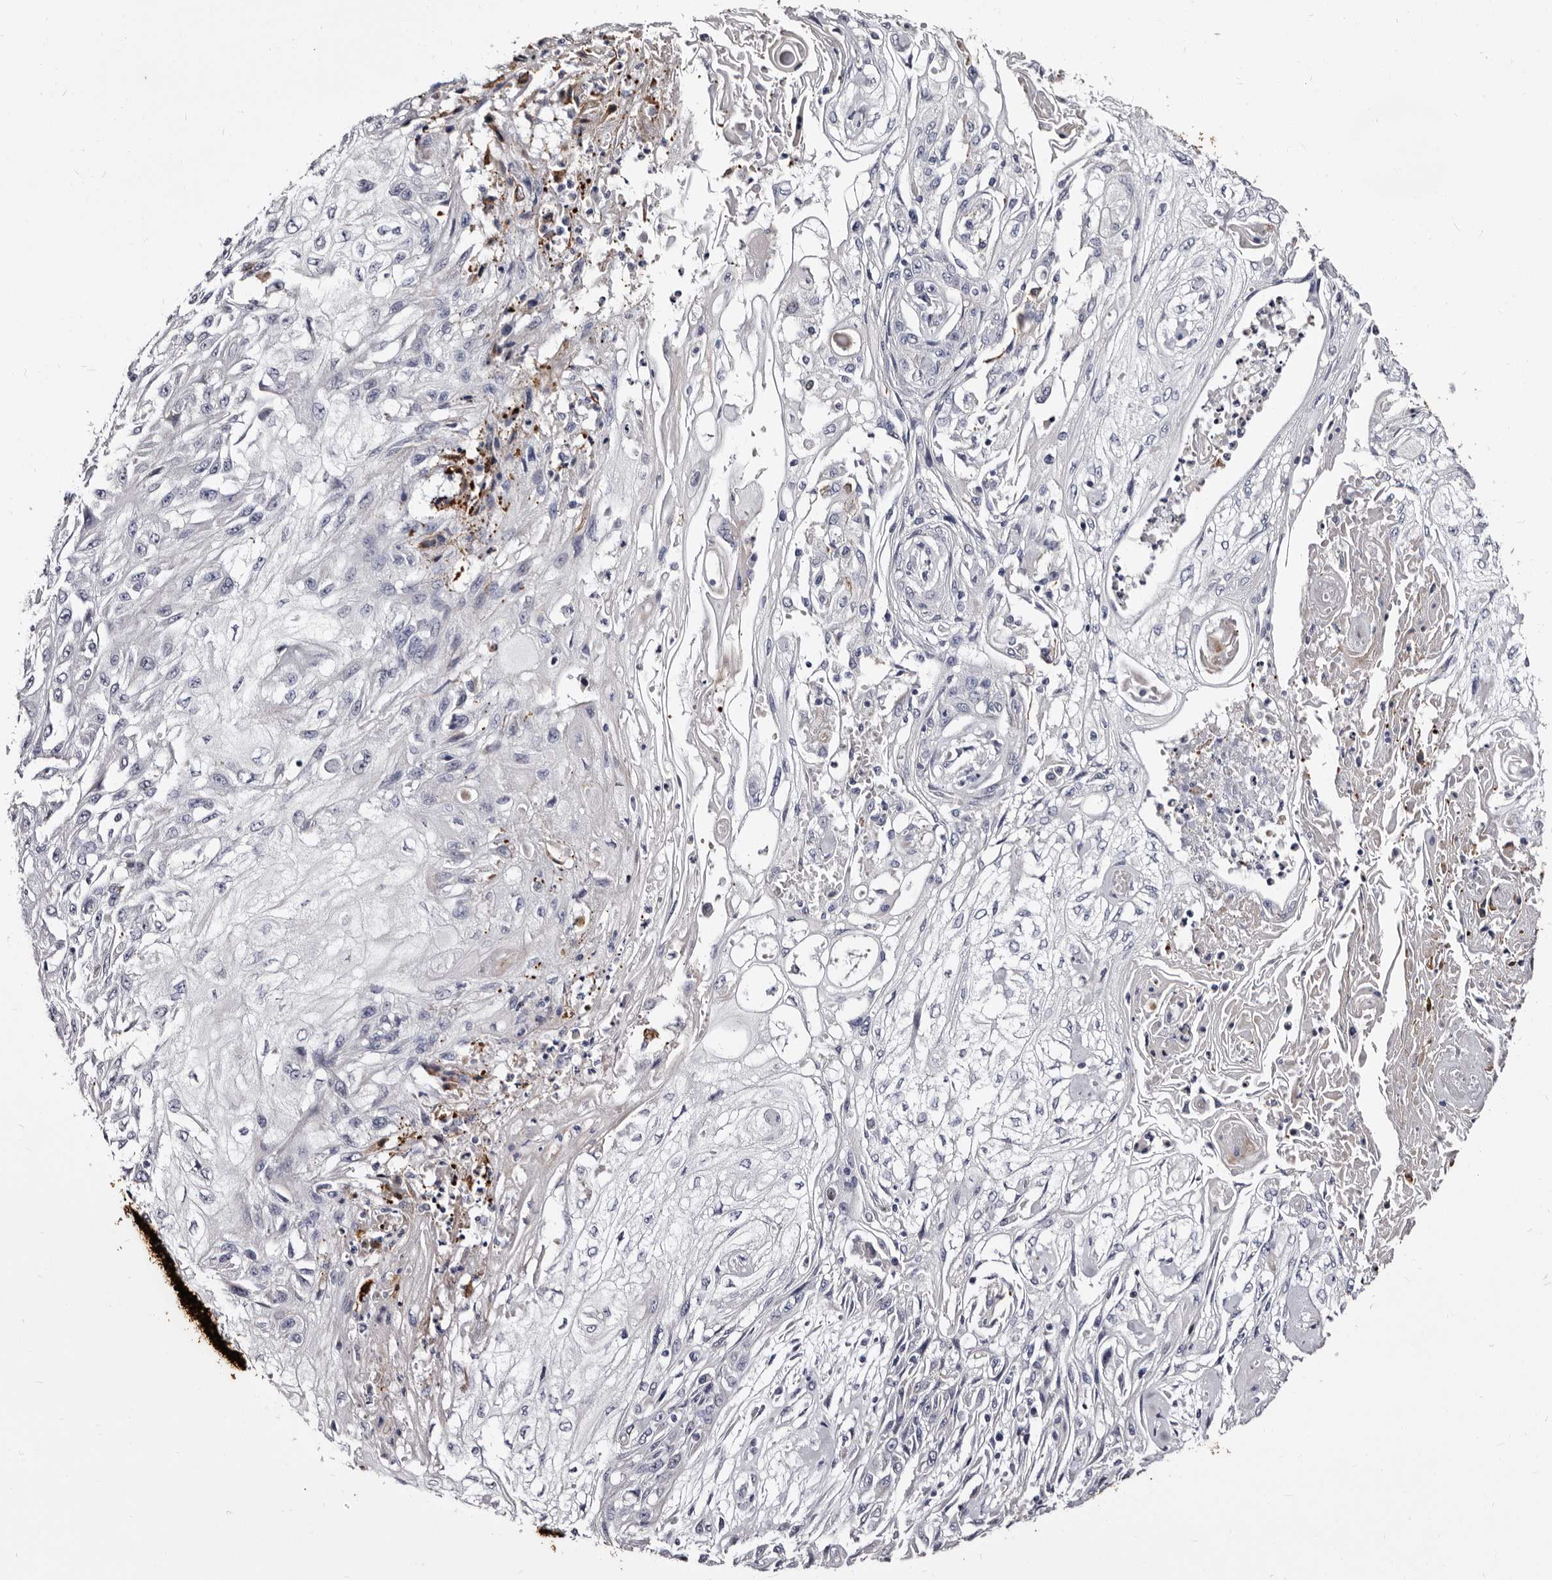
{"staining": {"intensity": "negative", "quantity": "none", "location": "none"}, "tissue": "skin cancer", "cell_type": "Tumor cells", "image_type": "cancer", "snomed": [{"axis": "morphology", "description": "Squamous cell carcinoma, NOS"}, {"axis": "morphology", "description": "Squamous cell carcinoma, metastatic, NOS"}, {"axis": "topography", "description": "Skin"}, {"axis": "topography", "description": "Lymph node"}], "caption": "Immunohistochemistry (IHC) photomicrograph of neoplastic tissue: human skin cancer stained with DAB reveals no significant protein positivity in tumor cells. The staining was performed using DAB to visualize the protein expression in brown, while the nuclei were stained in blue with hematoxylin (Magnification: 20x).", "gene": "AUNIP", "patient": {"sex": "male", "age": 75}}